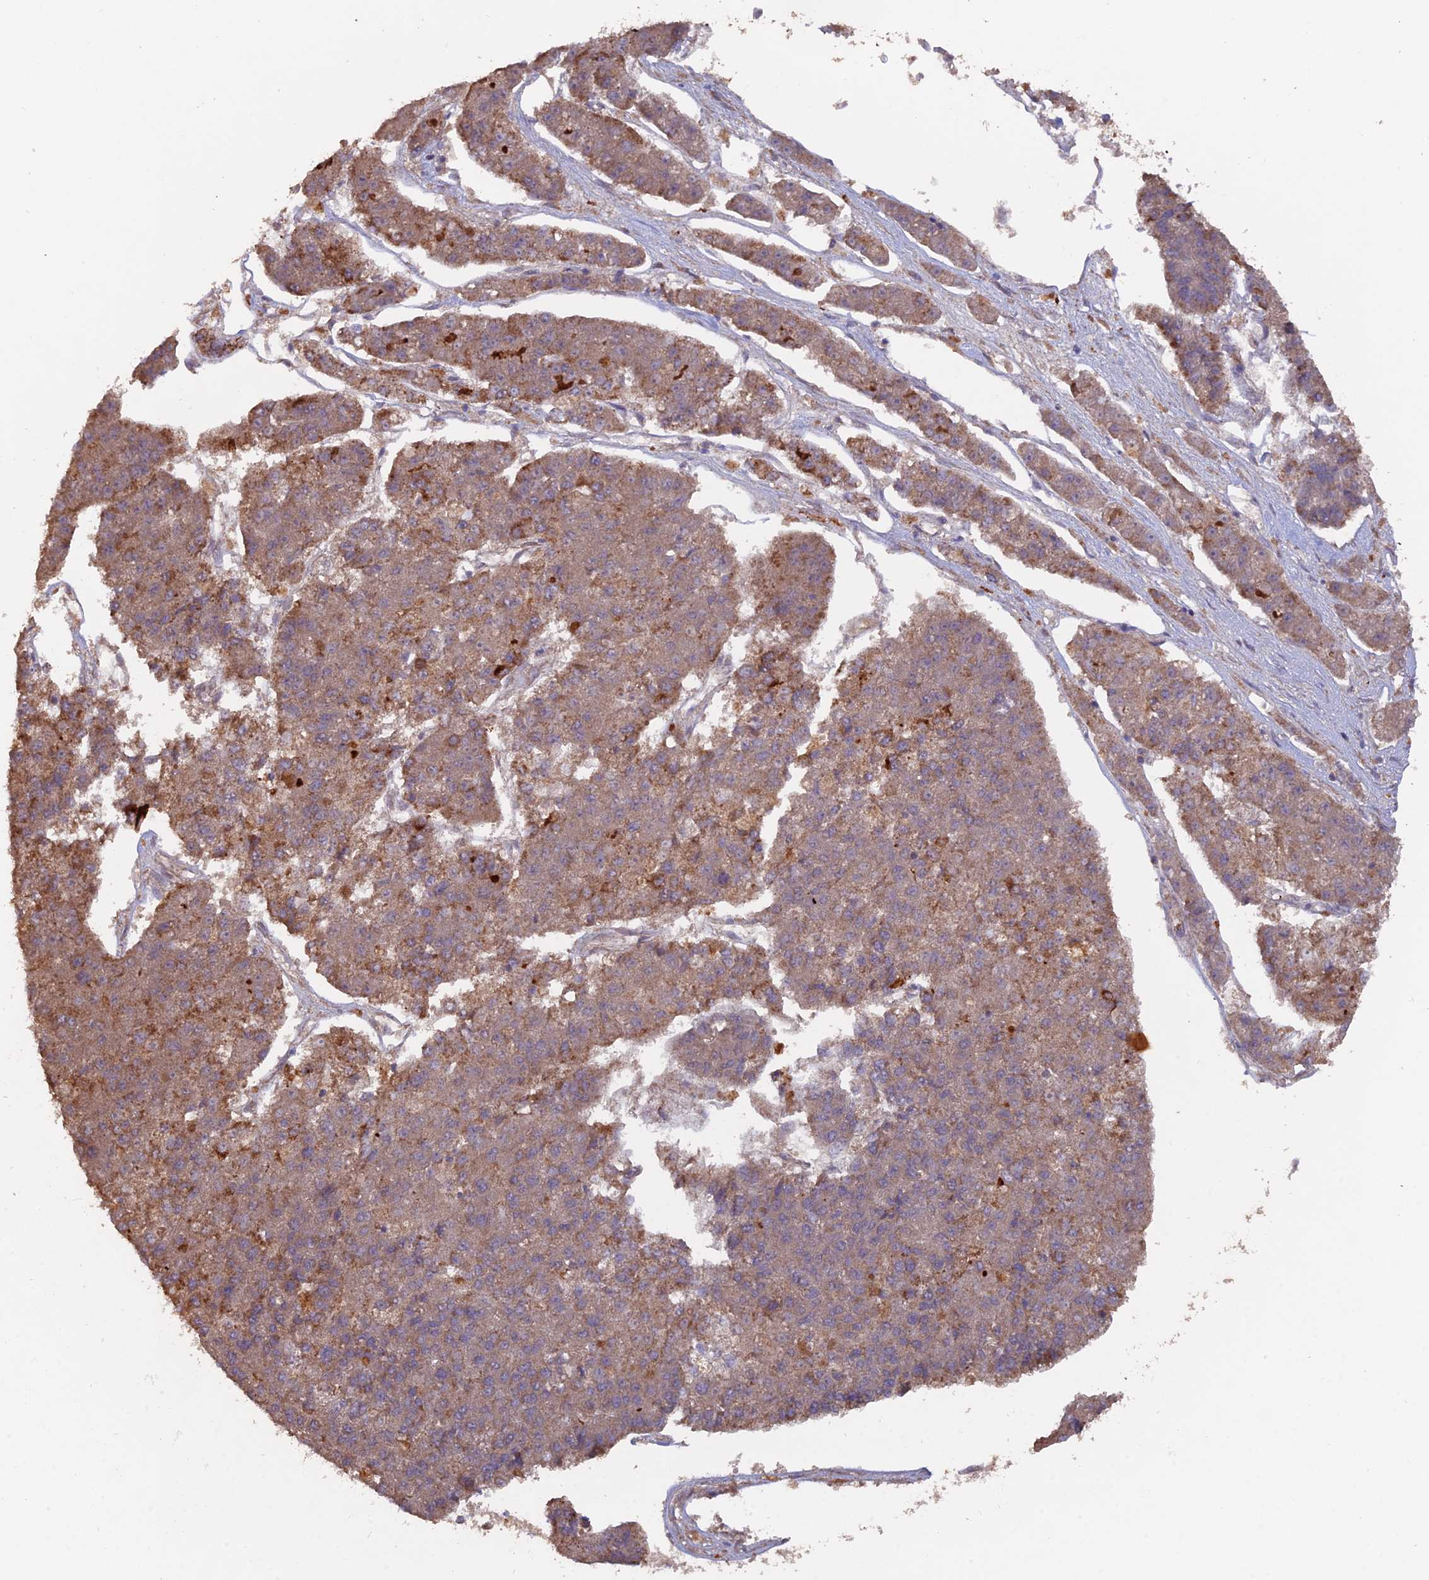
{"staining": {"intensity": "moderate", "quantity": ">75%", "location": "cytoplasmic/membranous"}, "tissue": "pancreatic cancer", "cell_type": "Tumor cells", "image_type": "cancer", "snomed": [{"axis": "morphology", "description": "Adenocarcinoma, NOS"}, {"axis": "topography", "description": "Pancreas"}], "caption": "High-magnification brightfield microscopy of pancreatic cancer (adenocarcinoma) stained with DAB (3,3'-diaminobenzidine) (brown) and counterstained with hematoxylin (blue). tumor cells exhibit moderate cytoplasmic/membranous expression is appreciated in approximately>75% of cells.", "gene": "IFT22", "patient": {"sex": "male", "age": 50}}